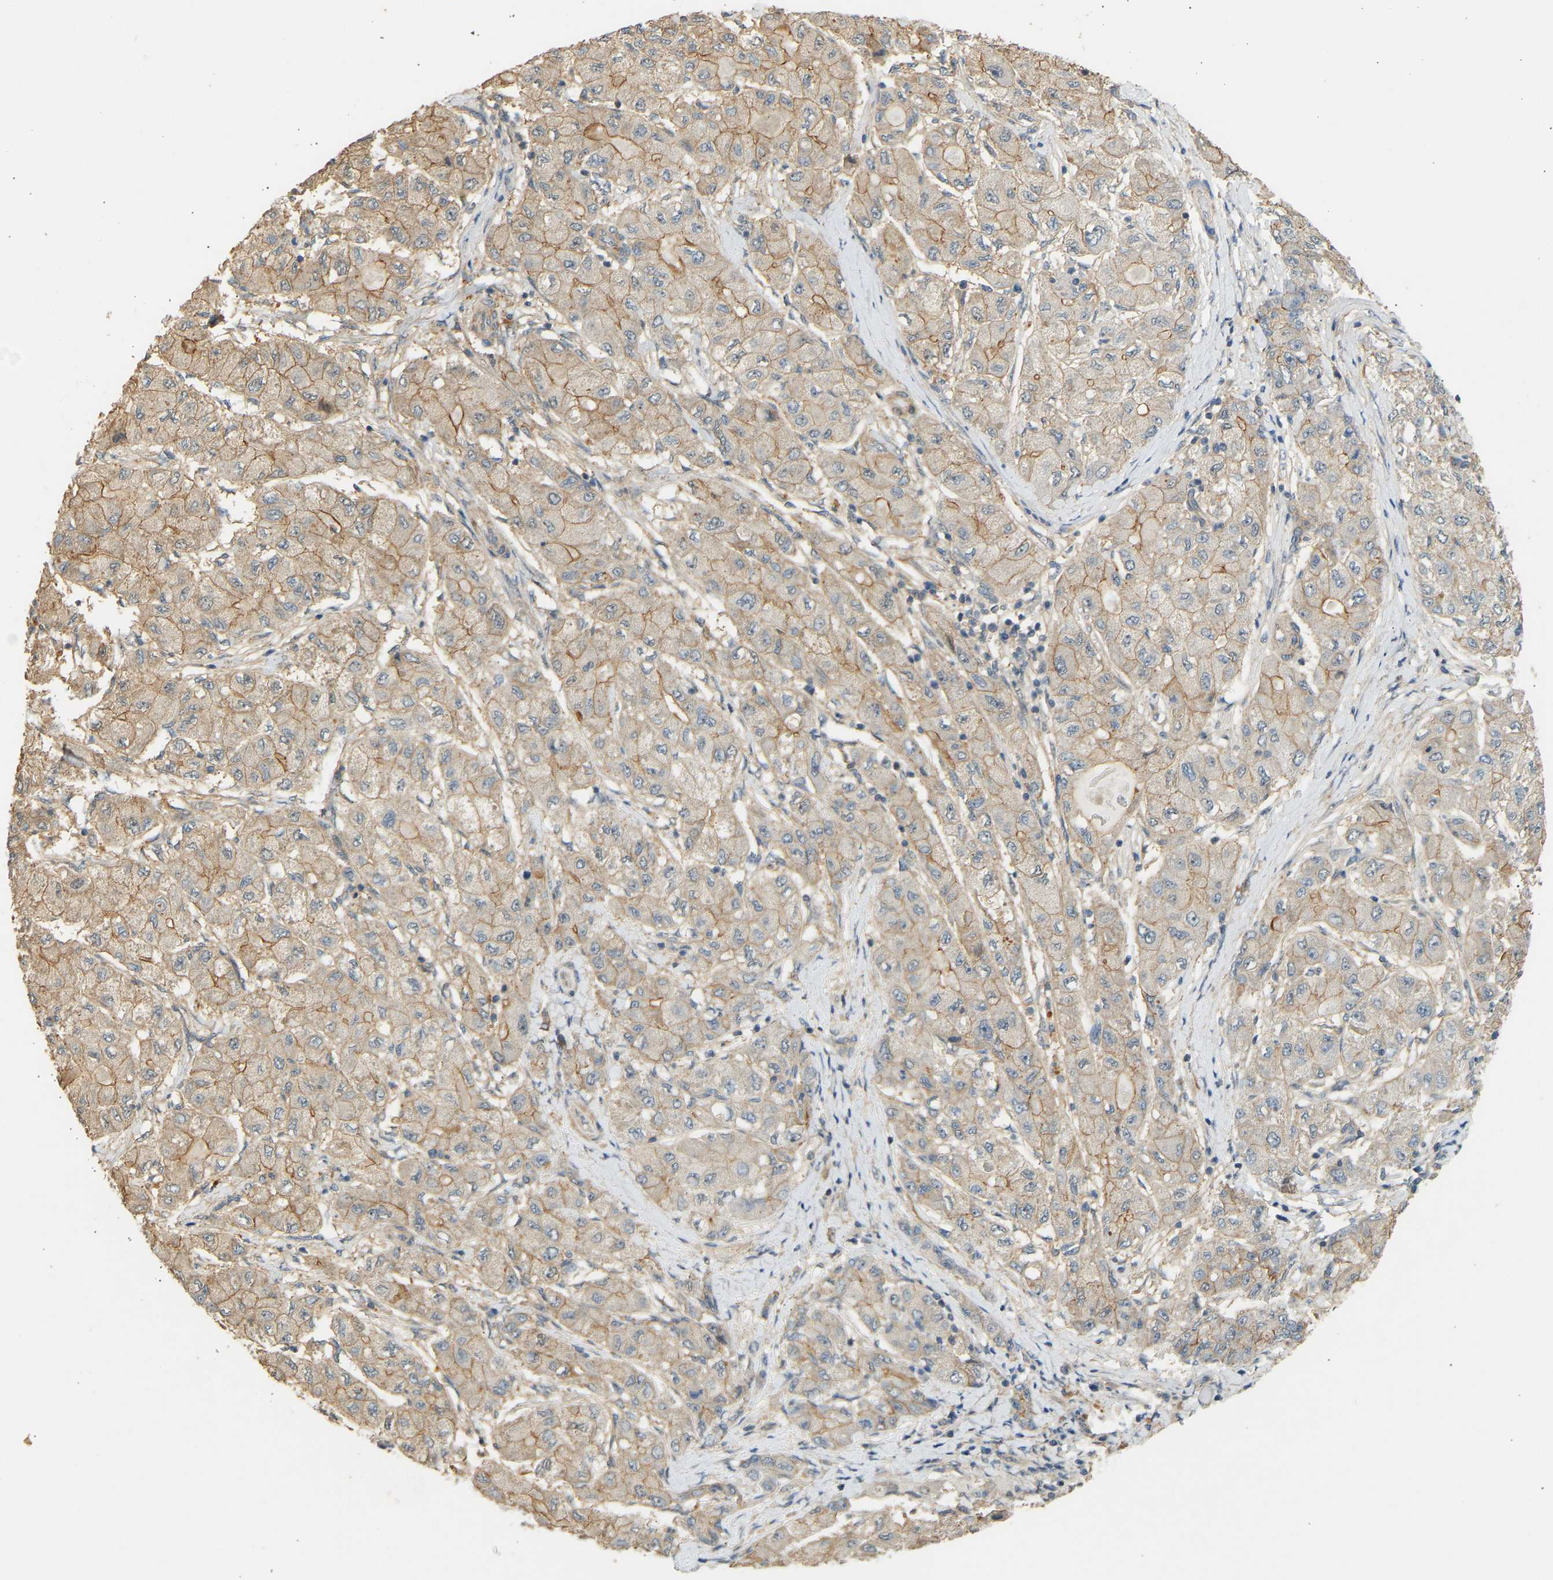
{"staining": {"intensity": "weak", "quantity": ">75%", "location": "cytoplasmic/membranous"}, "tissue": "liver cancer", "cell_type": "Tumor cells", "image_type": "cancer", "snomed": [{"axis": "morphology", "description": "Carcinoma, Hepatocellular, NOS"}, {"axis": "topography", "description": "Liver"}], "caption": "IHC of hepatocellular carcinoma (liver) demonstrates low levels of weak cytoplasmic/membranous staining in about >75% of tumor cells. (brown staining indicates protein expression, while blue staining denotes nuclei).", "gene": "RGL1", "patient": {"sex": "male", "age": 80}}